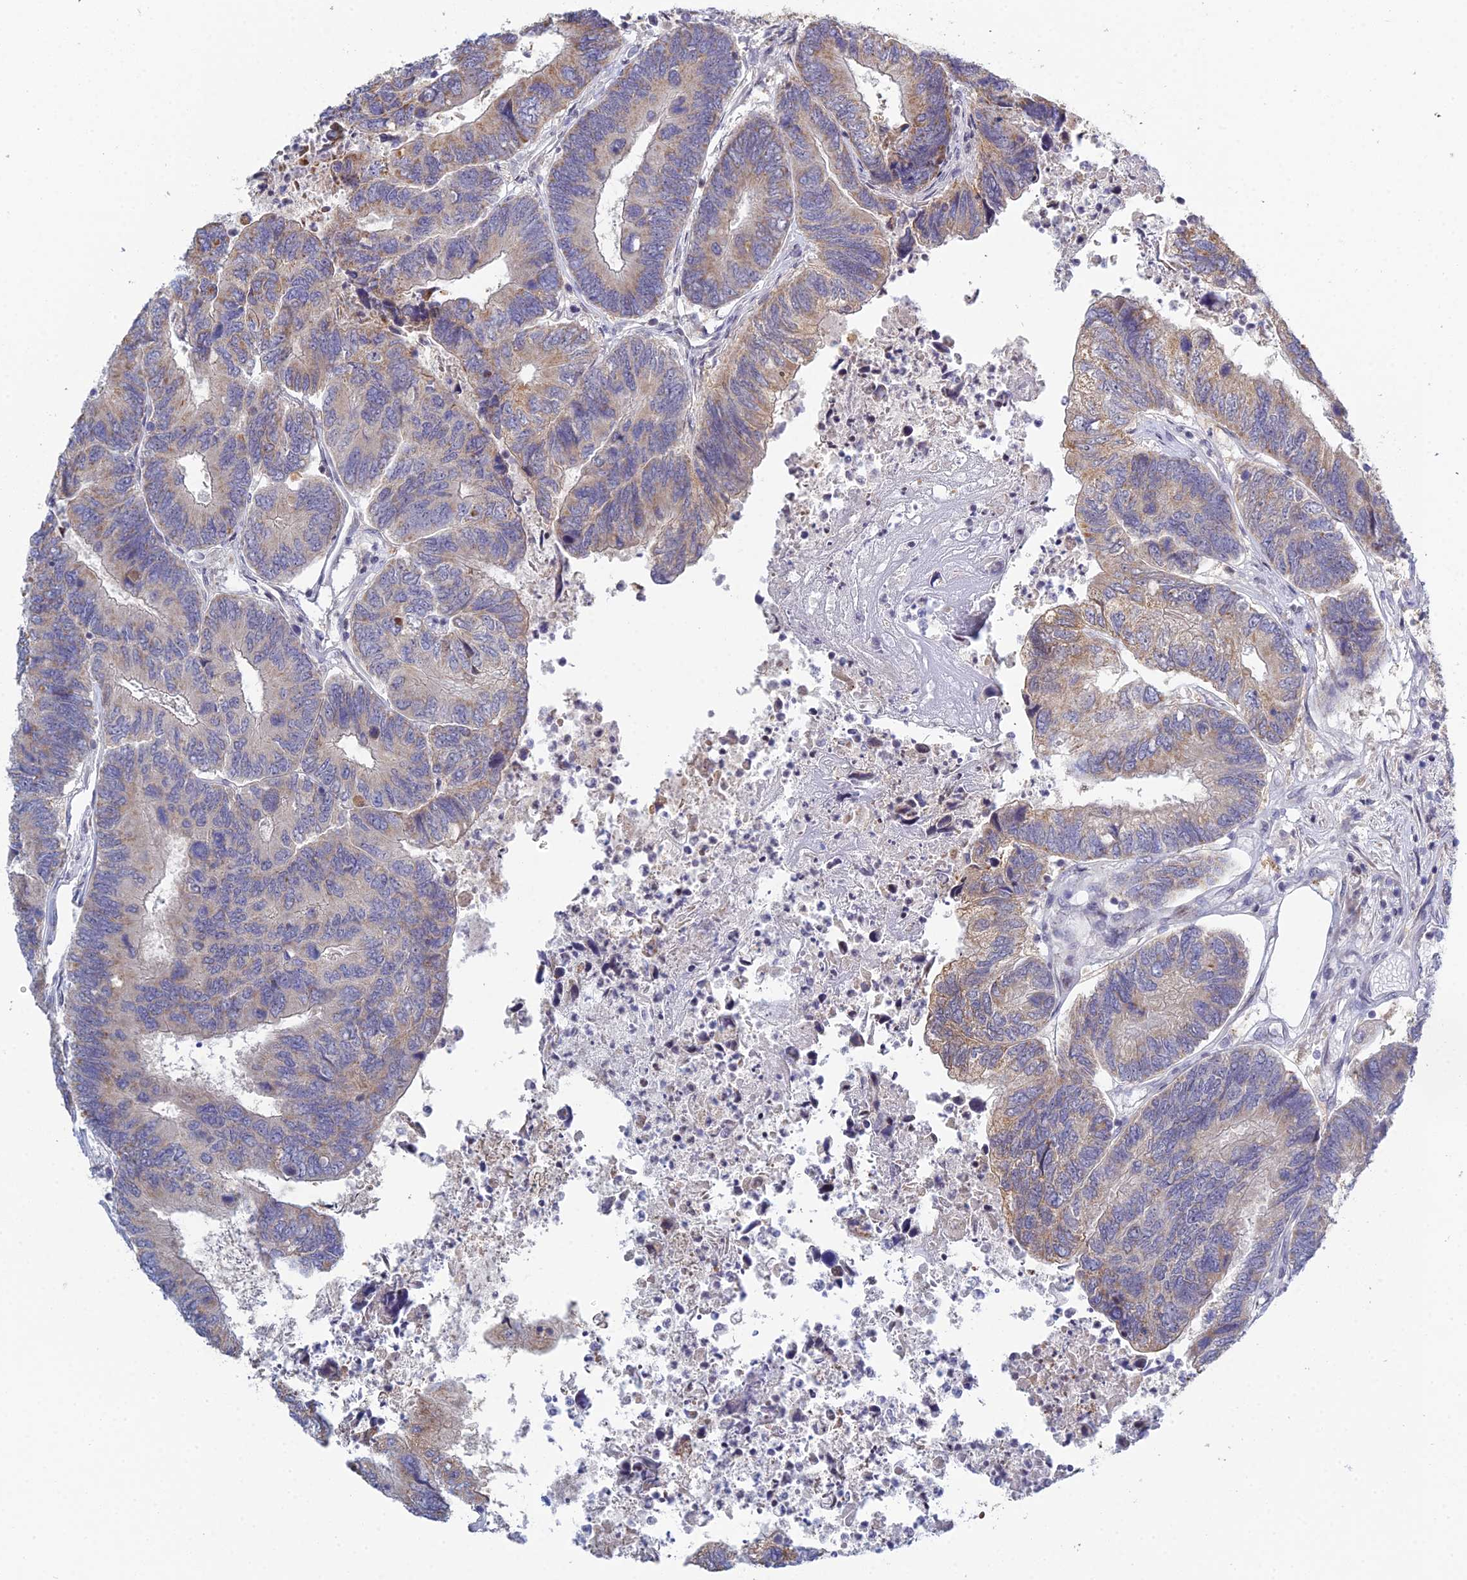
{"staining": {"intensity": "strong", "quantity": "<25%", "location": "cytoplasmic/membranous"}, "tissue": "colorectal cancer", "cell_type": "Tumor cells", "image_type": "cancer", "snomed": [{"axis": "morphology", "description": "Adenocarcinoma, NOS"}, {"axis": "topography", "description": "Colon"}], "caption": "High-power microscopy captured an immunohistochemistry micrograph of colorectal cancer, revealing strong cytoplasmic/membranous positivity in approximately <25% of tumor cells.", "gene": "ELOA2", "patient": {"sex": "female", "age": 67}}